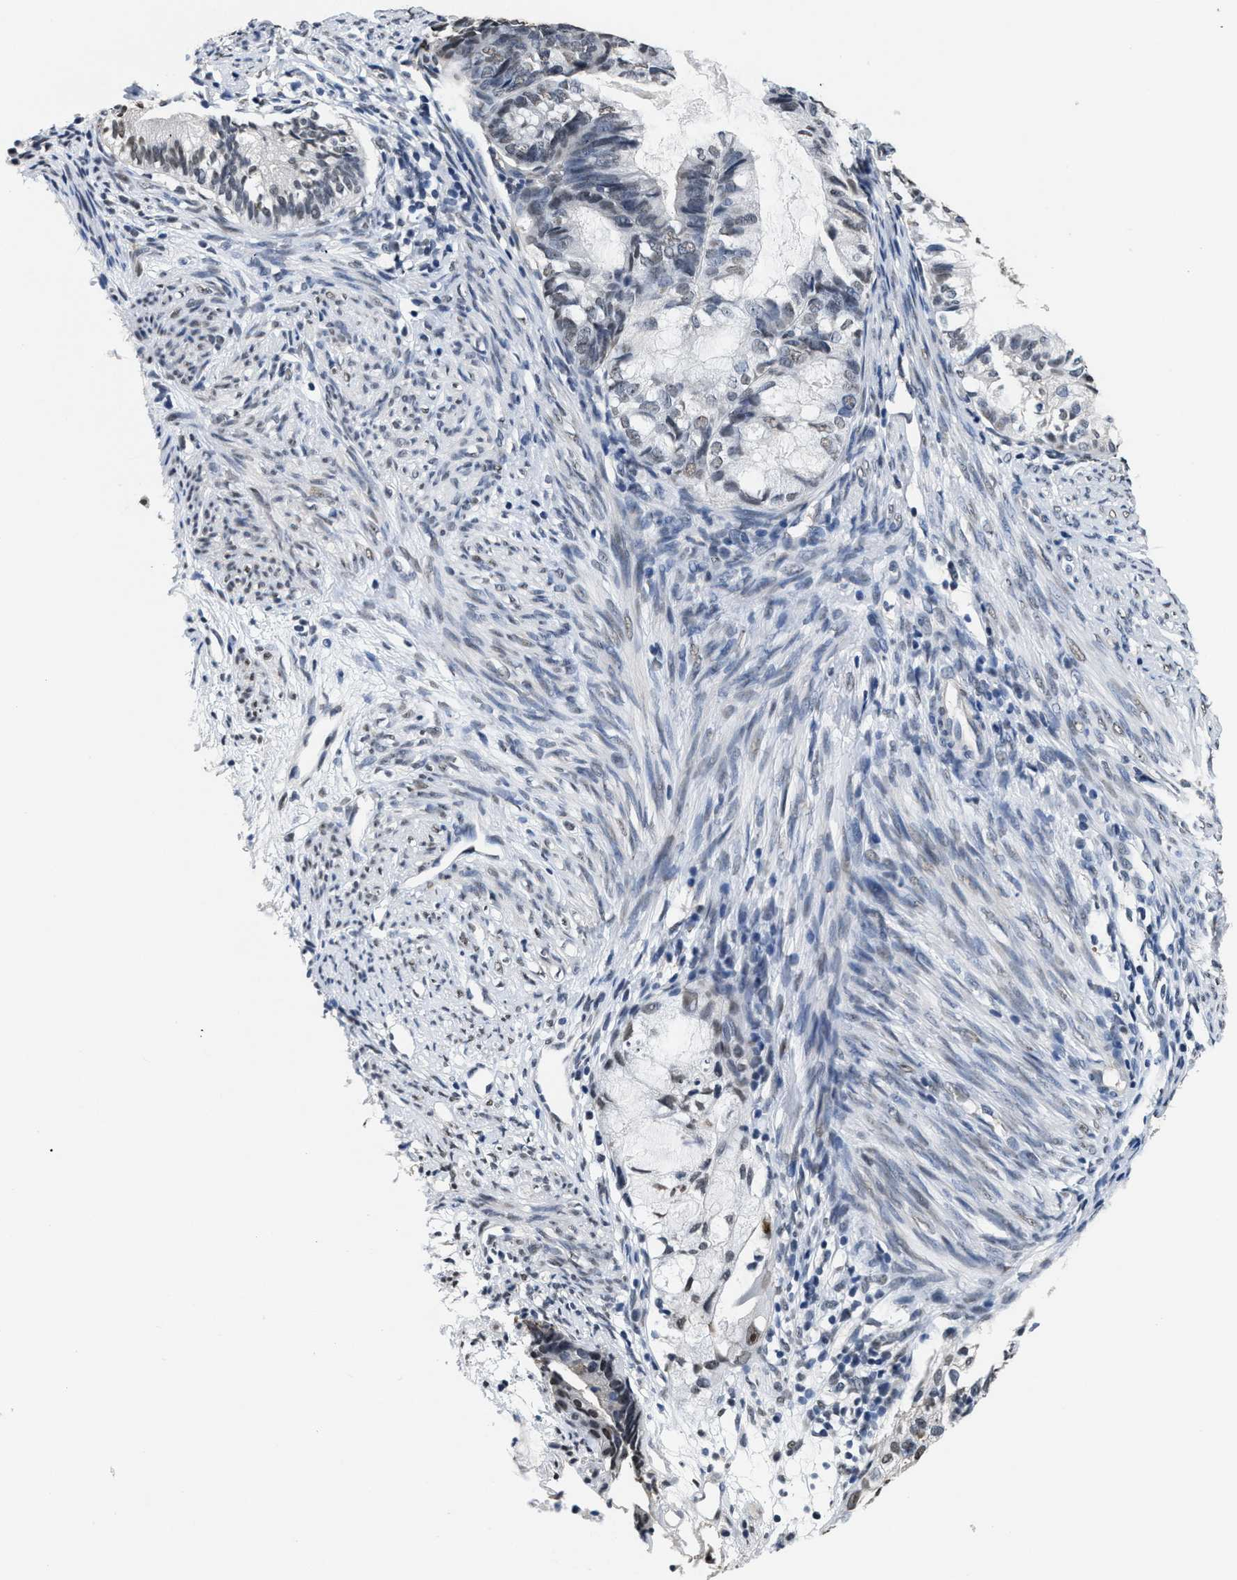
{"staining": {"intensity": "weak", "quantity": "<25%", "location": "nuclear"}, "tissue": "cervical cancer", "cell_type": "Tumor cells", "image_type": "cancer", "snomed": [{"axis": "morphology", "description": "Normal tissue, NOS"}, {"axis": "morphology", "description": "Adenocarcinoma, NOS"}, {"axis": "topography", "description": "Cervix"}, {"axis": "topography", "description": "Endometrium"}], "caption": "DAB (3,3'-diaminobenzidine) immunohistochemical staining of human adenocarcinoma (cervical) shows no significant expression in tumor cells.", "gene": "SUPT16H", "patient": {"sex": "female", "age": 86}}